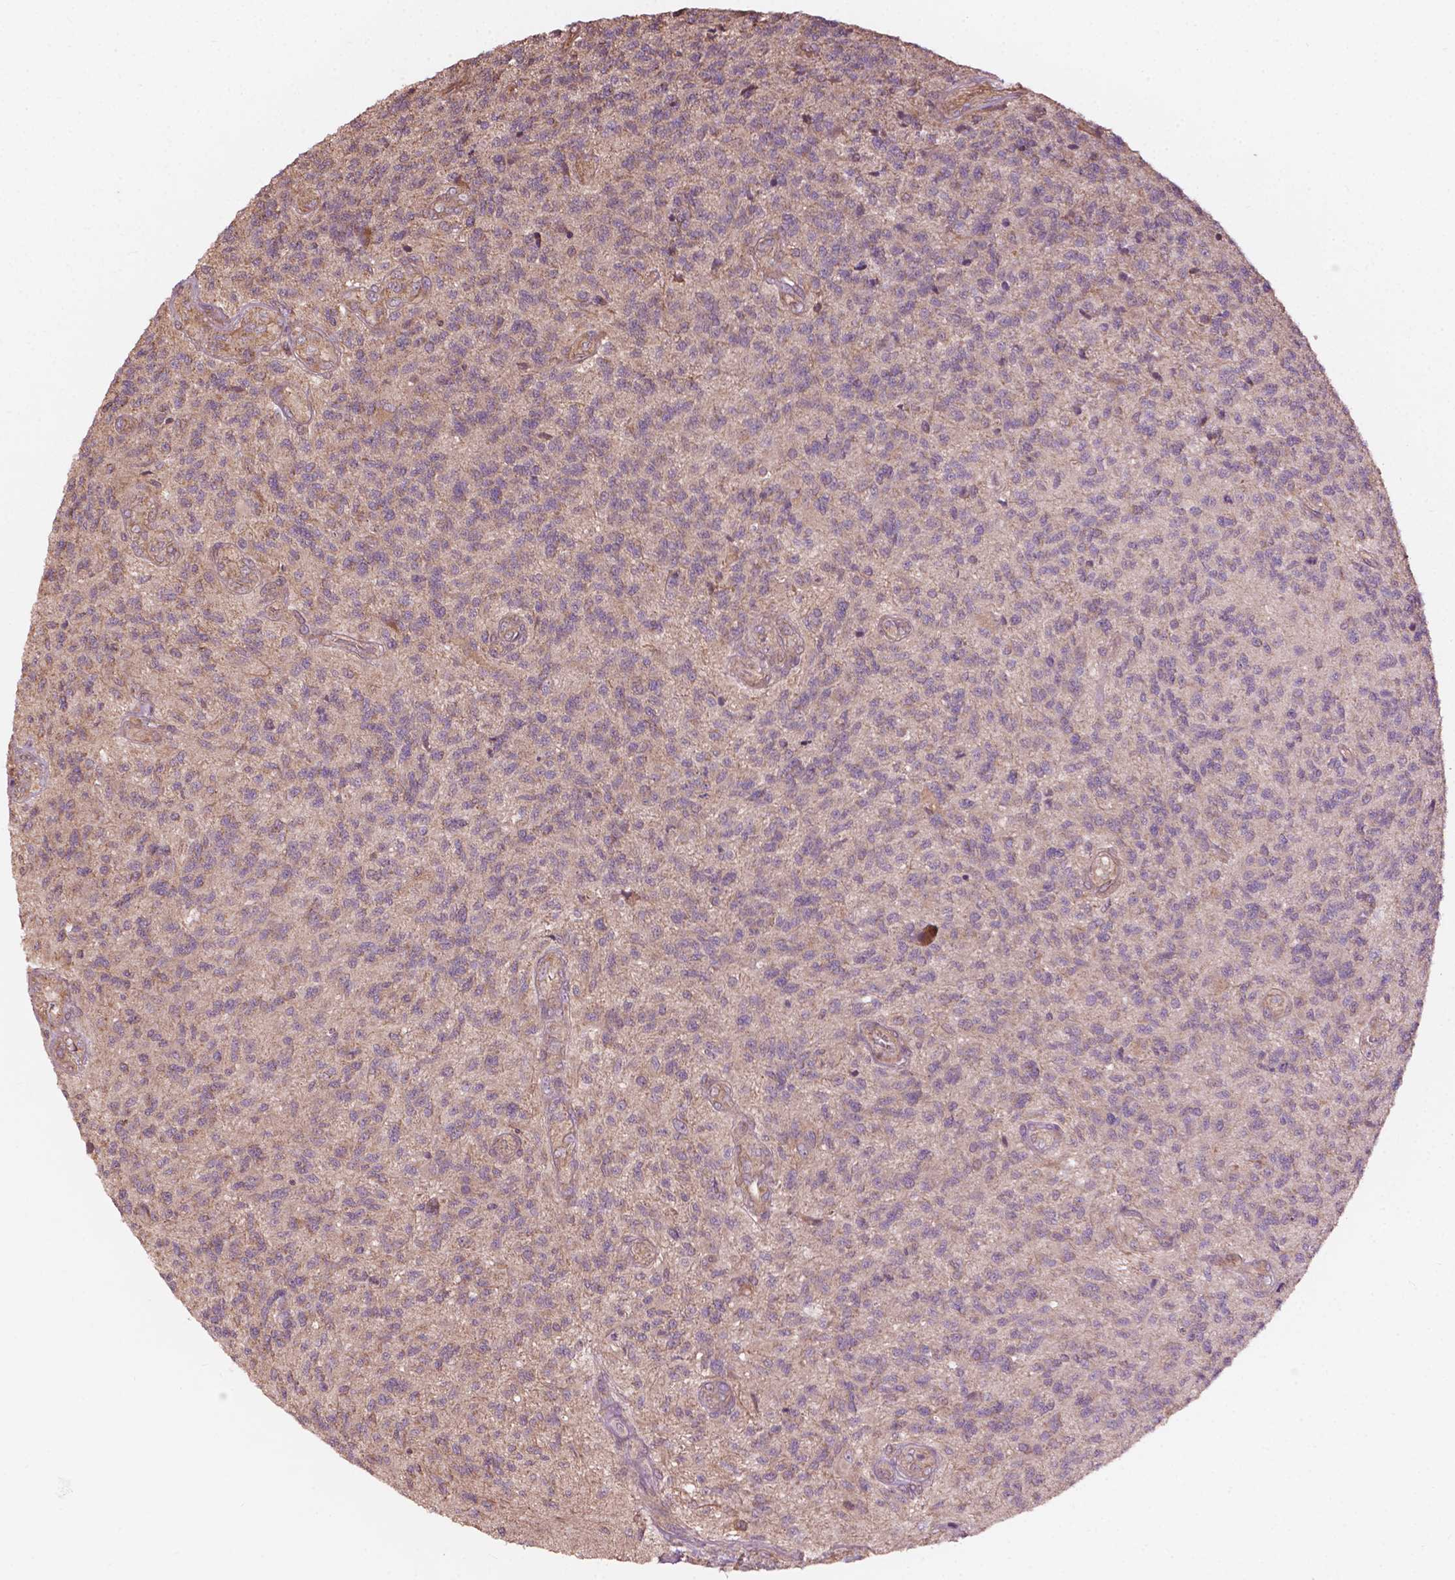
{"staining": {"intensity": "negative", "quantity": "none", "location": "none"}, "tissue": "glioma", "cell_type": "Tumor cells", "image_type": "cancer", "snomed": [{"axis": "morphology", "description": "Glioma, malignant, High grade"}, {"axis": "topography", "description": "Brain"}], "caption": "Tumor cells show no significant staining in malignant glioma (high-grade).", "gene": "CDC42BPA", "patient": {"sex": "male", "age": 56}}